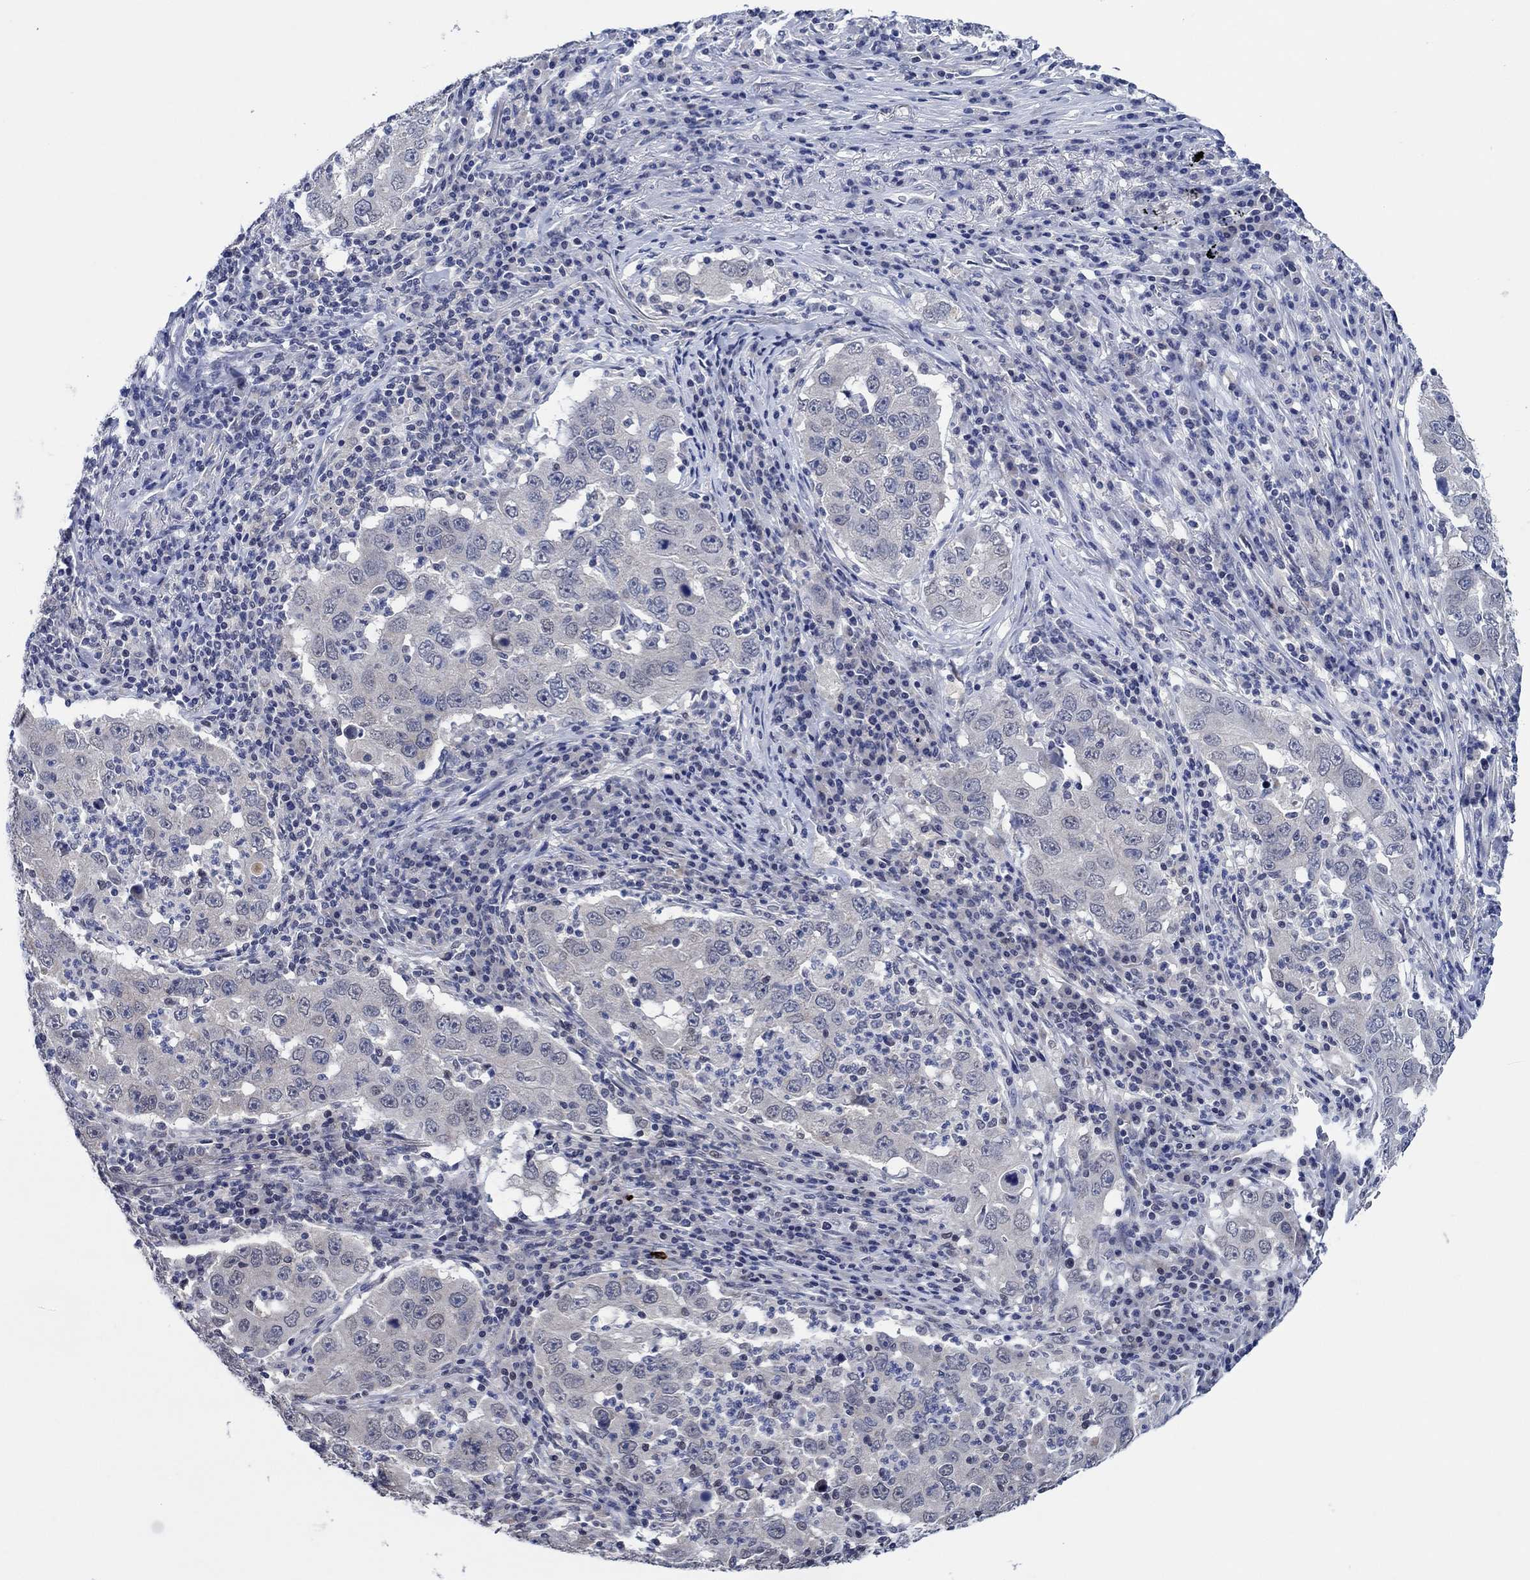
{"staining": {"intensity": "negative", "quantity": "none", "location": "none"}, "tissue": "lung cancer", "cell_type": "Tumor cells", "image_type": "cancer", "snomed": [{"axis": "morphology", "description": "Adenocarcinoma, NOS"}, {"axis": "topography", "description": "Lung"}], "caption": "This is an IHC micrograph of lung cancer. There is no expression in tumor cells.", "gene": "PRRT3", "patient": {"sex": "male", "age": 73}}